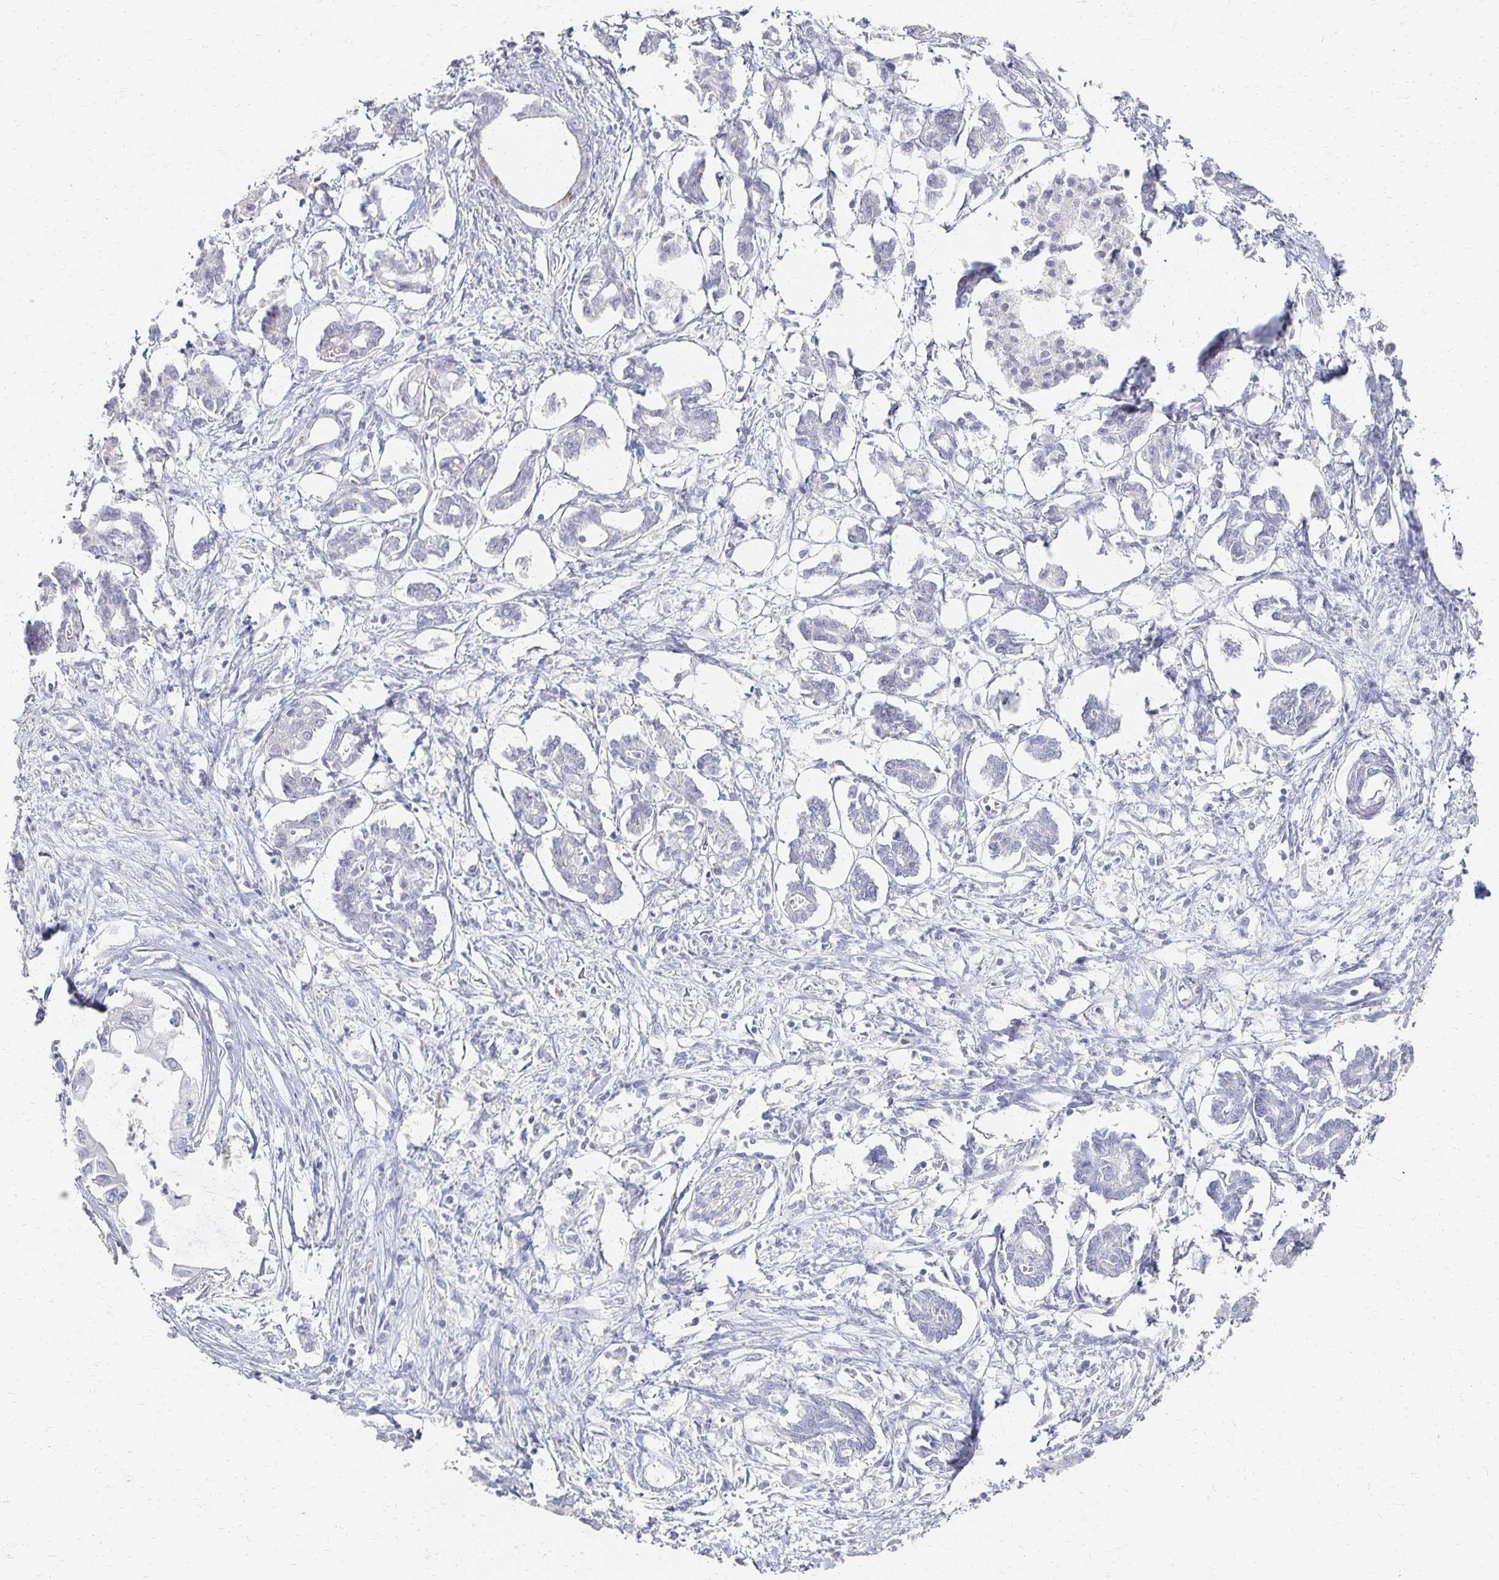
{"staining": {"intensity": "negative", "quantity": "none", "location": "none"}, "tissue": "pancreatic cancer", "cell_type": "Tumor cells", "image_type": "cancer", "snomed": [{"axis": "morphology", "description": "Adenocarcinoma, NOS"}, {"axis": "topography", "description": "Pancreas"}], "caption": "Pancreatic adenocarcinoma stained for a protein using immunohistochemistry (IHC) shows no staining tumor cells.", "gene": "CST6", "patient": {"sex": "male", "age": 61}}